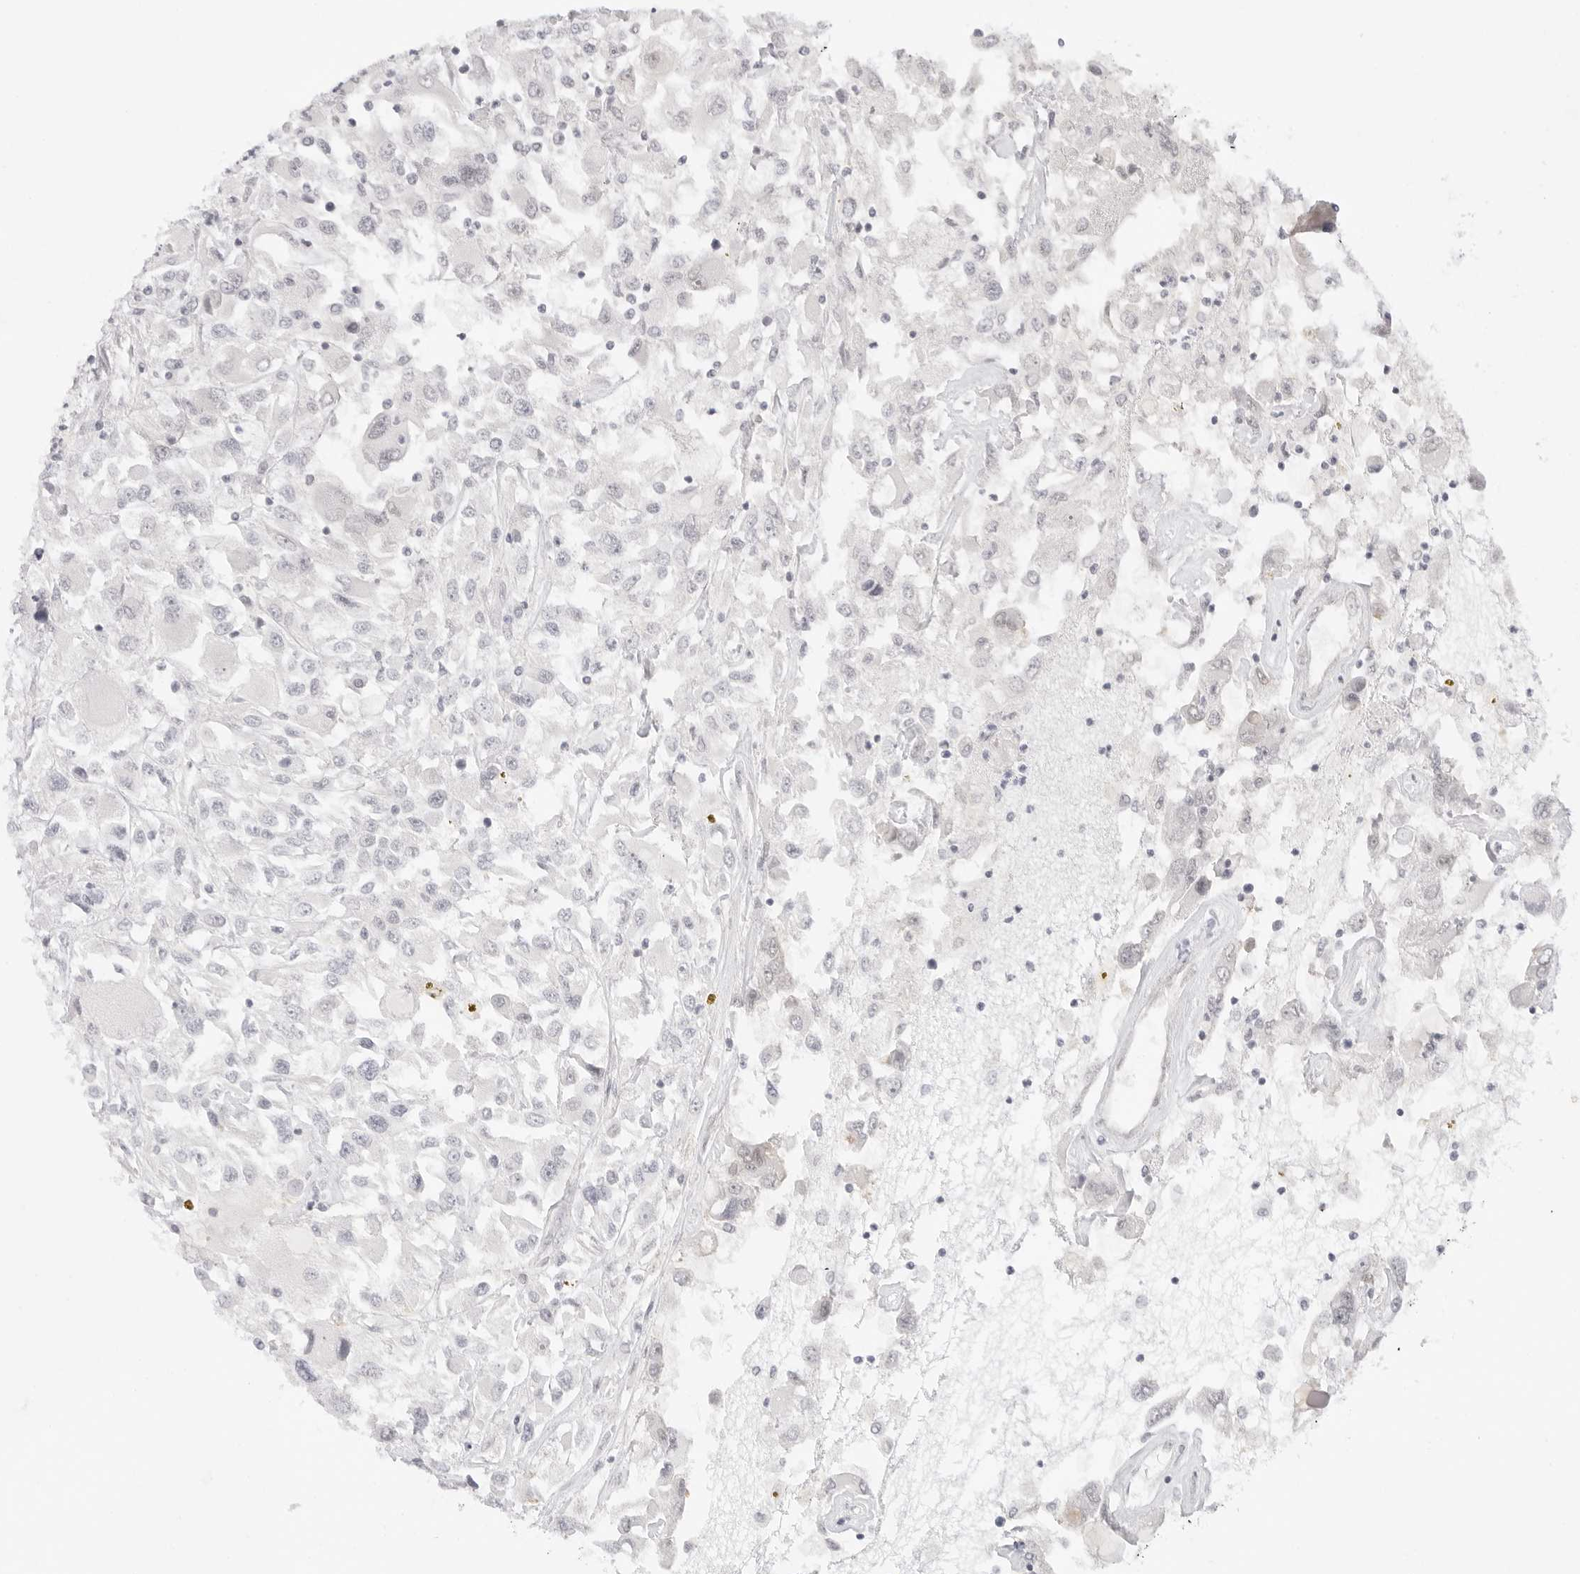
{"staining": {"intensity": "negative", "quantity": "none", "location": "none"}, "tissue": "renal cancer", "cell_type": "Tumor cells", "image_type": "cancer", "snomed": [{"axis": "morphology", "description": "Adenocarcinoma, NOS"}, {"axis": "topography", "description": "Kidney"}], "caption": "Immunohistochemical staining of human adenocarcinoma (renal) demonstrates no significant positivity in tumor cells. (Immunohistochemistry, brightfield microscopy, high magnification).", "gene": "MED18", "patient": {"sex": "female", "age": 52}}